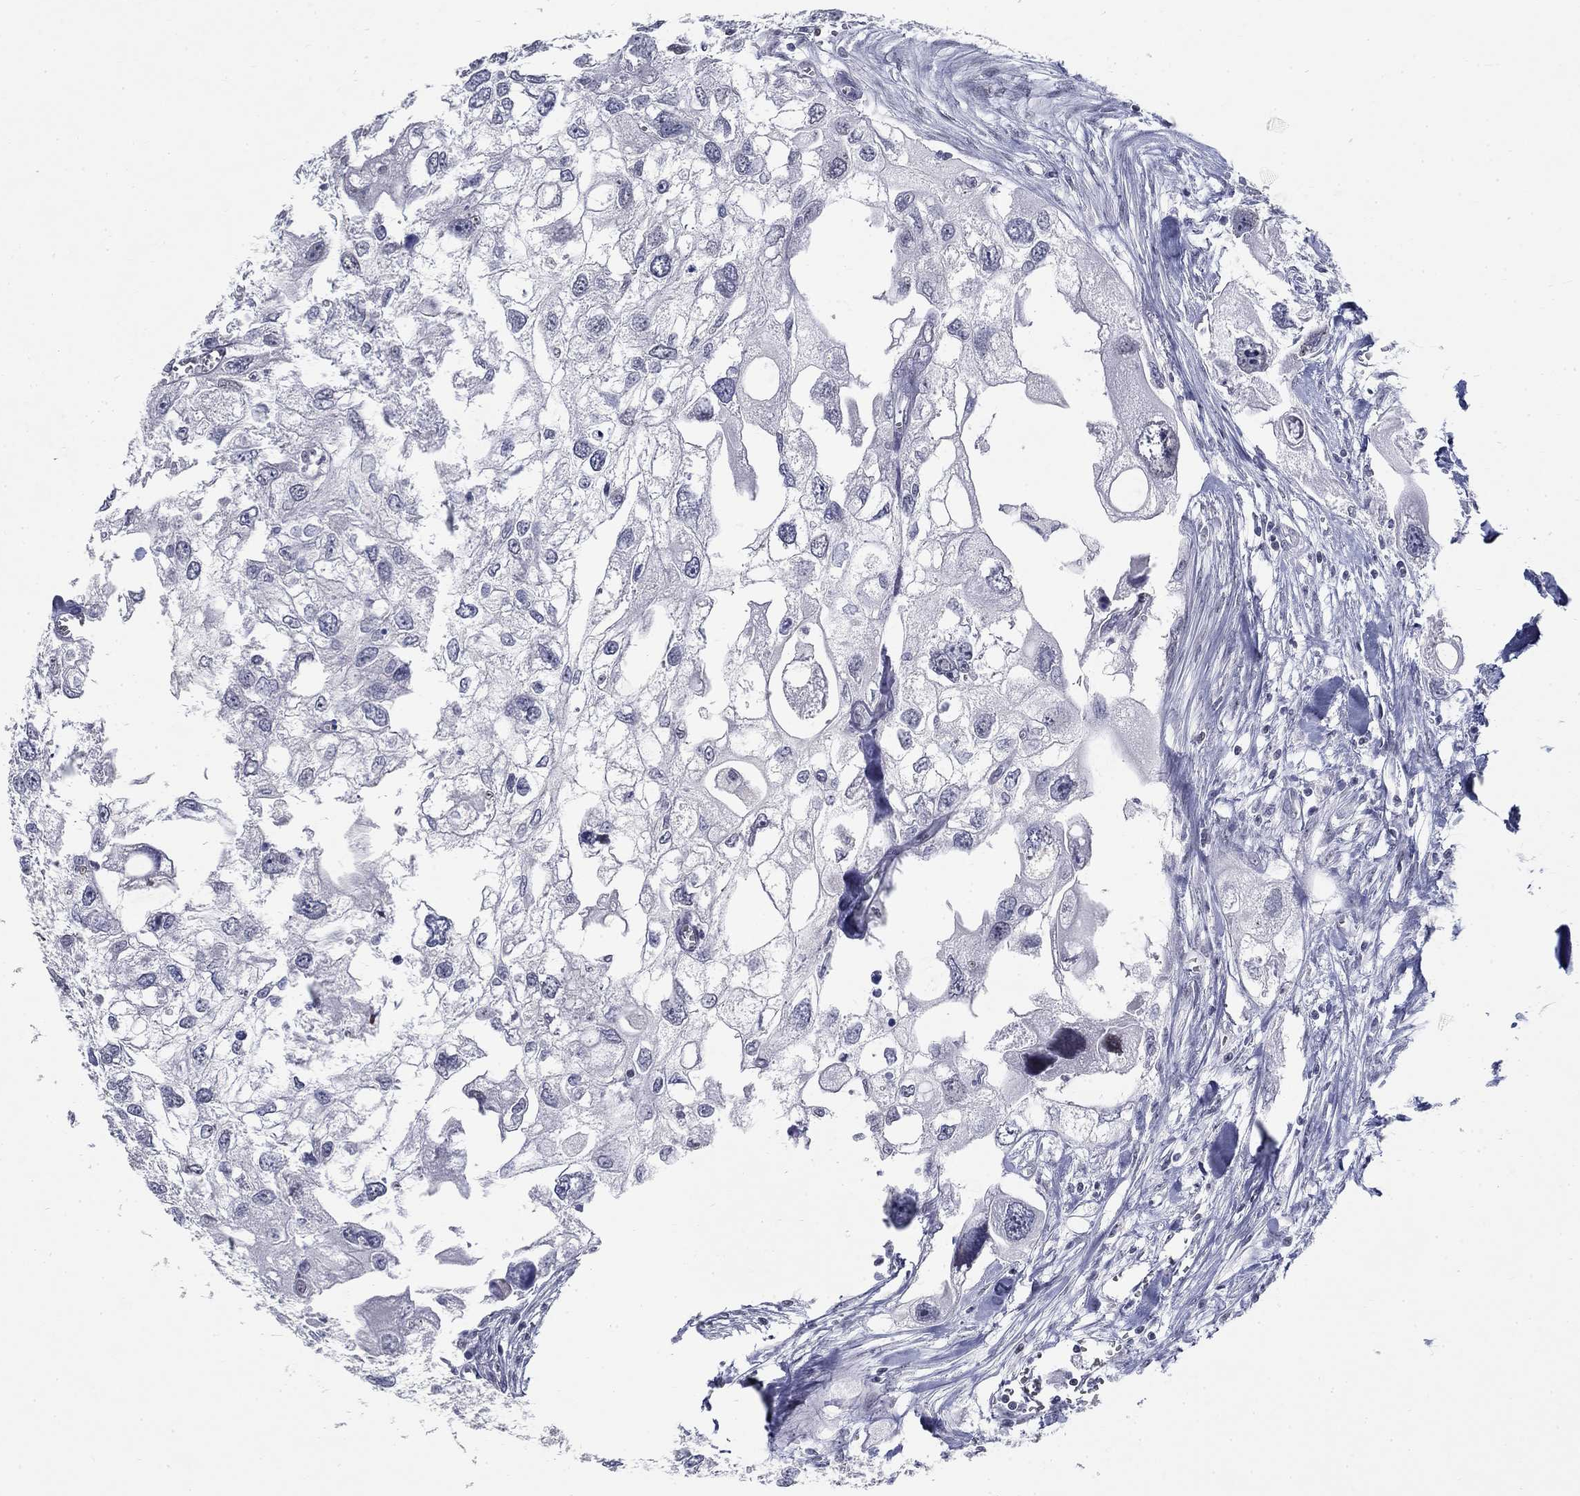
{"staining": {"intensity": "negative", "quantity": "none", "location": "none"}, "tissue": "urothelial cancer", "cell_type": "Tumor cells", "image_type": "cancer", "snomed": [{"axis": "morphology", "description": "Urothelial carcinoma, High grade"}, {"axis": "topography", "description": "Urinary bladder"}], "caption": "IHC photomicrograph of neoplastic tissue: human urothelial cancer stained with DAB exhibits no significant protein positivity in tumor cells.", "gene": "BHLHE22", "patient": {"sex": "male", "age": 59}}